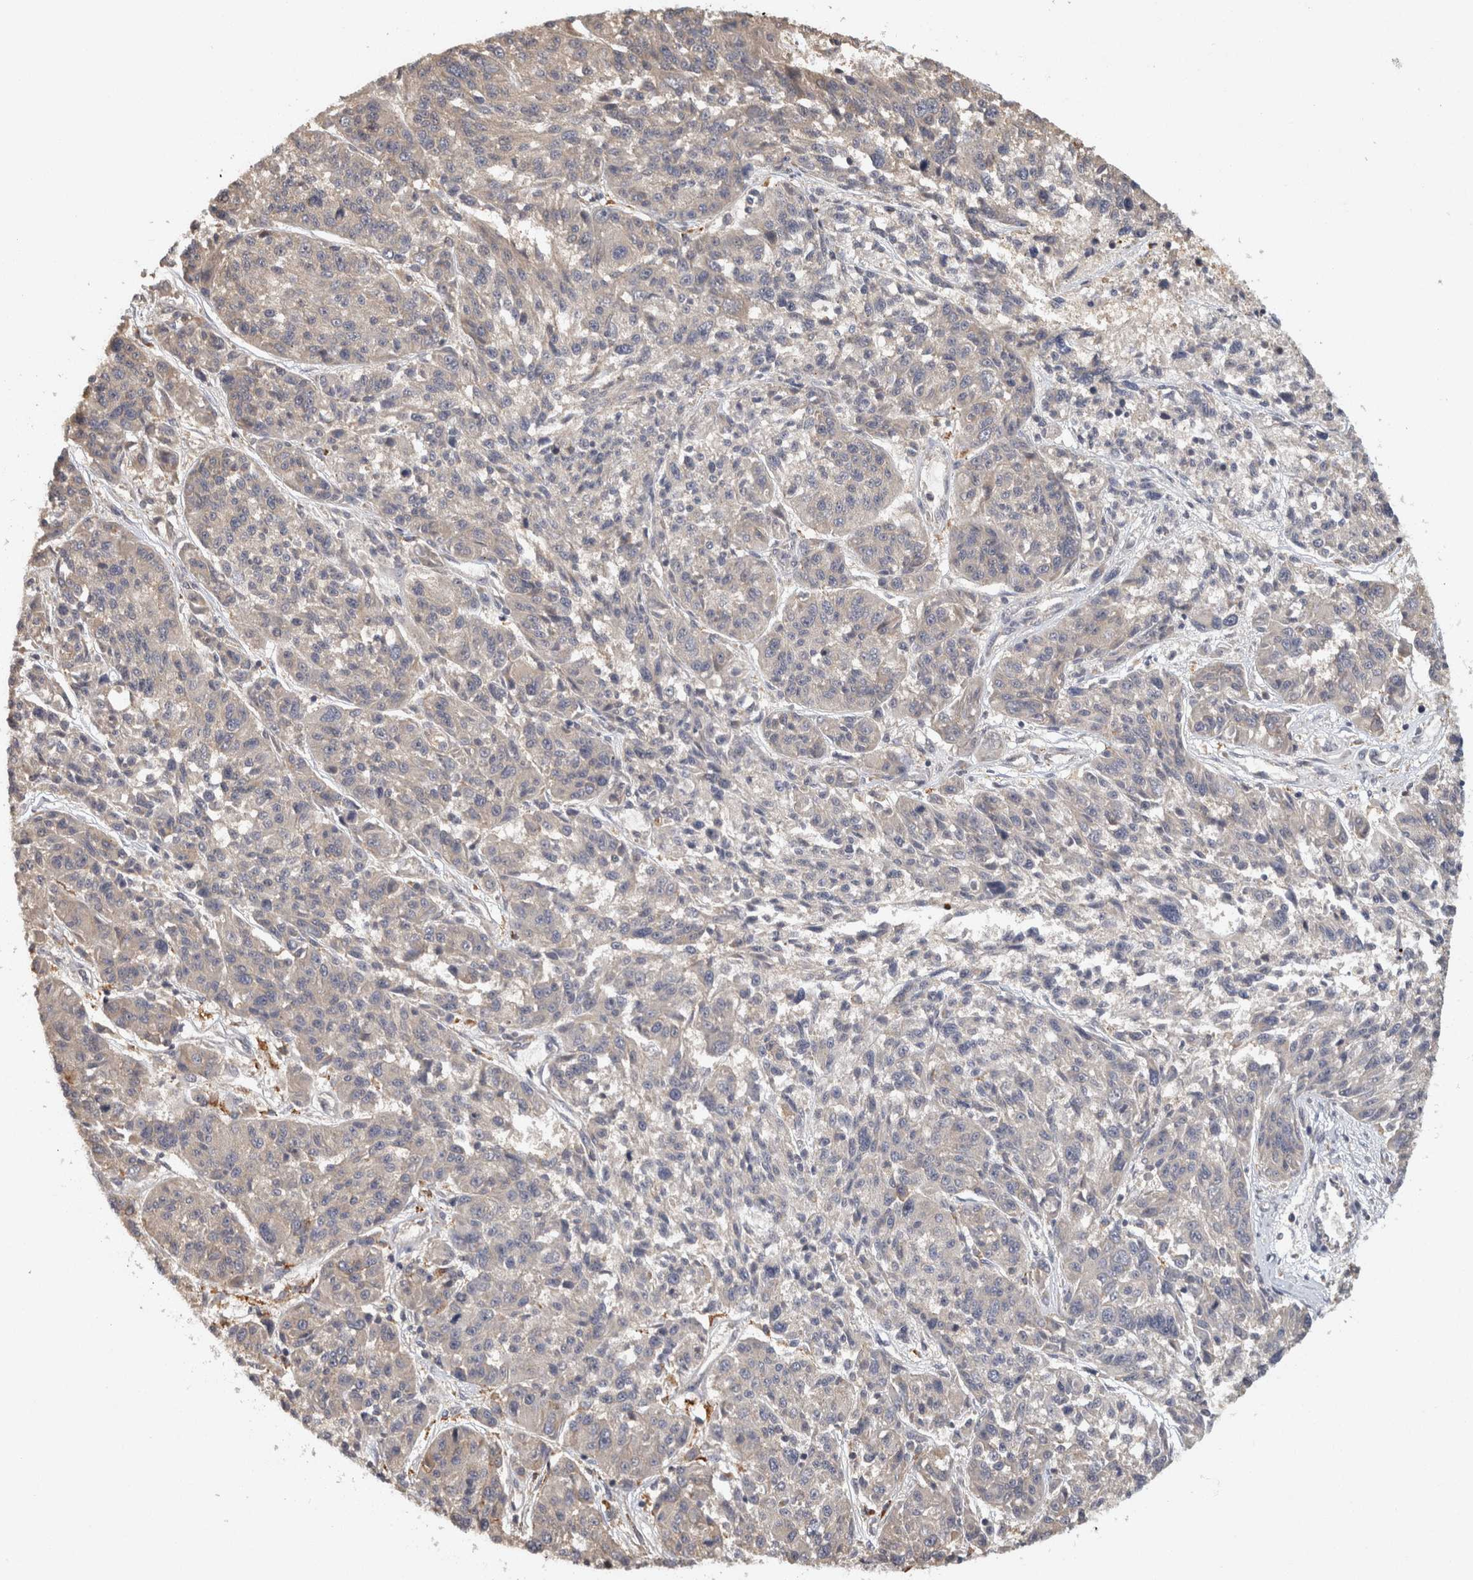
{"staining": {"intensity": "negative", "quantity": "none", "location": "none"}, "tissue": "melanoma", "cell_type": "Tumor cells", "image_type": "cancer", "snomed": [{"axis": "morphology", "description": "Malignant melanoma, NOS"}, {"axis": "topography", "description": "Skin"}], "caption": "Tumor cells are negative for brown protein staining in melanoma.", "gene": "ACAT2", "patient": {"sex": "male", "age": 53}}